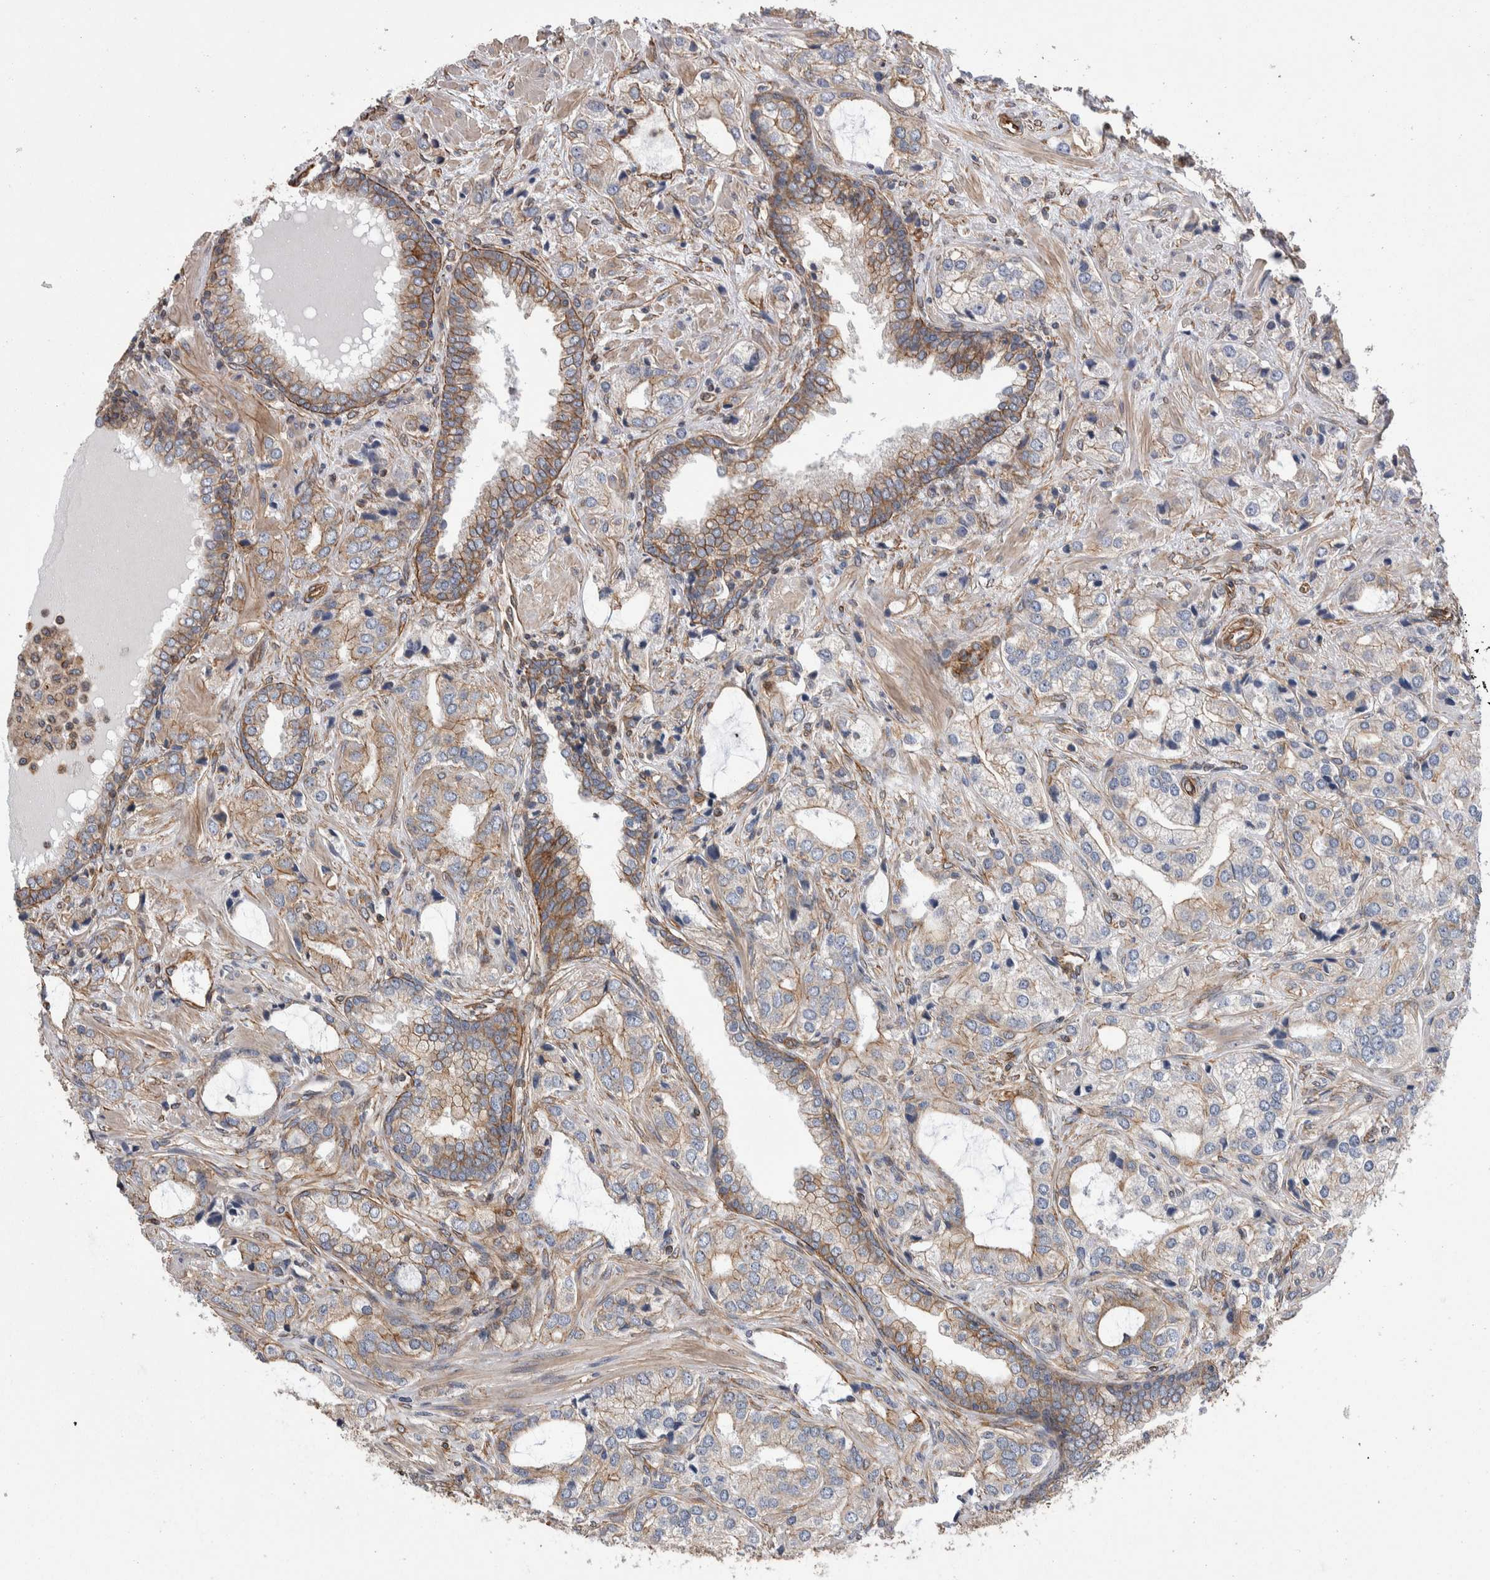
{"staining": {"intensity": "moderate", "quantity": "25%-75%", "location": "cytoplasmic/membranous"}, "tissue": "prostate cancer", "cell_type": "Tumor cells", "image_type": "cancer", "snomed": [{"axis": "morphology", "description": "Adenocarcinoma, High grade"}, {"axis": "topography", "description": "Prostate"}], "caption": "The micrograph shows a brown stain indicating the presence of a protein in the cytoplasmic/membranous of tumor cells in prostate high-grade adenocarcinoma. Using DAB (brown) and hematoxylin (blue) stains, captured at high magnification using brightfield microscopy.", "gene": "KIF12", "patient": {"sex": "male", "age": 66}}